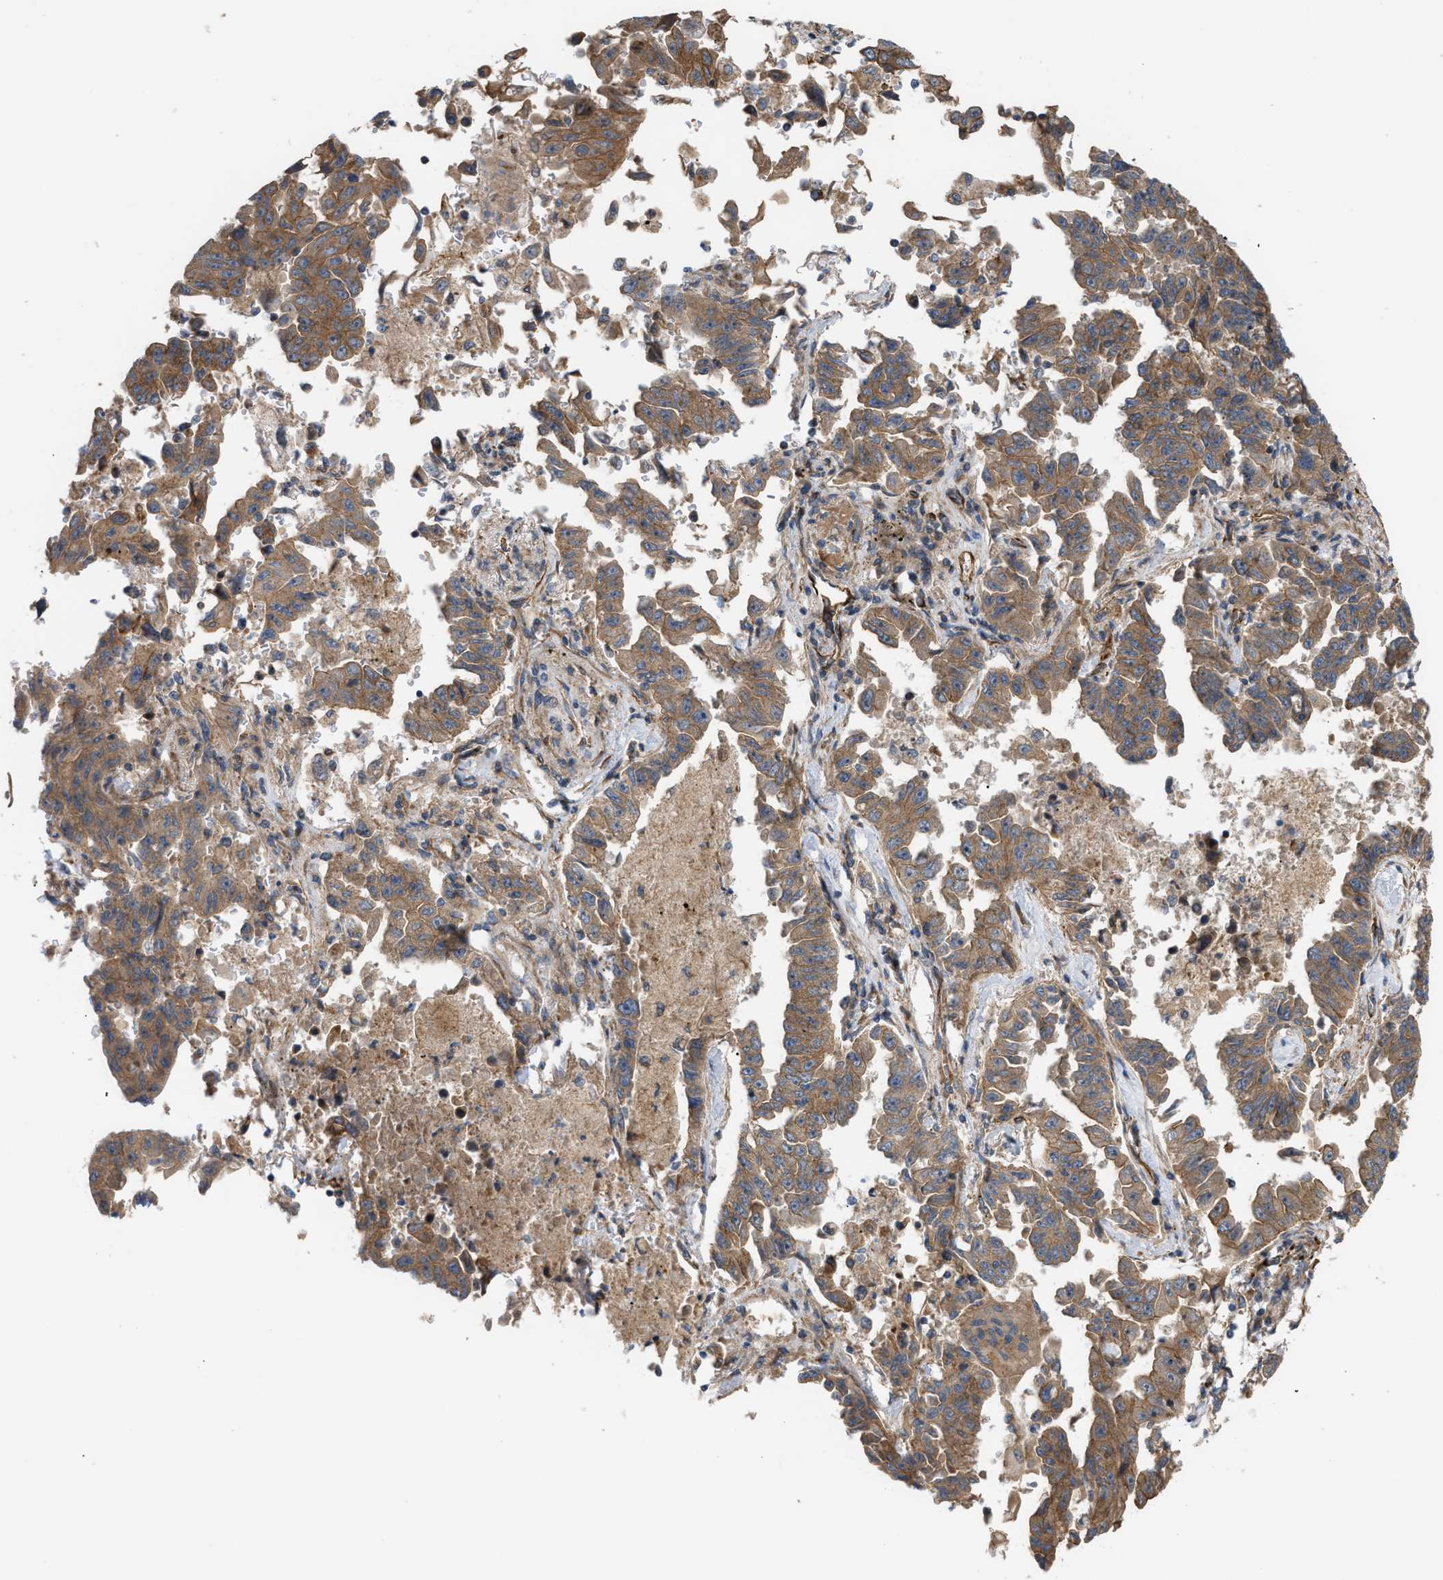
{"staining": {"intensity": "moderate", "quantity": ">75%", "location": "cytoplasmic/membranous"}, "tissue": "lung cancer", "cell_type": "Tumor cells", "image_type": "cancer", "snomed": [{"axis": "morphology", "description": "Adenocarcinoma, NOS"}, {"axis": "topography", "description": "Lung"}], "caption": "High-power microscopy captured an IHC histopathology image of lung cancer, revealing moderate cytoplasmic/membranous positivity in approximately >75% of tumor cells. Using DAB (3,3'-diaminobenzidine) (brown) and hematoxylin (blue) stains, captured at high magnification using brightfield microscopy.", "gene": "EPS15L1", "patient": {"sex": "female", "age": 51}}